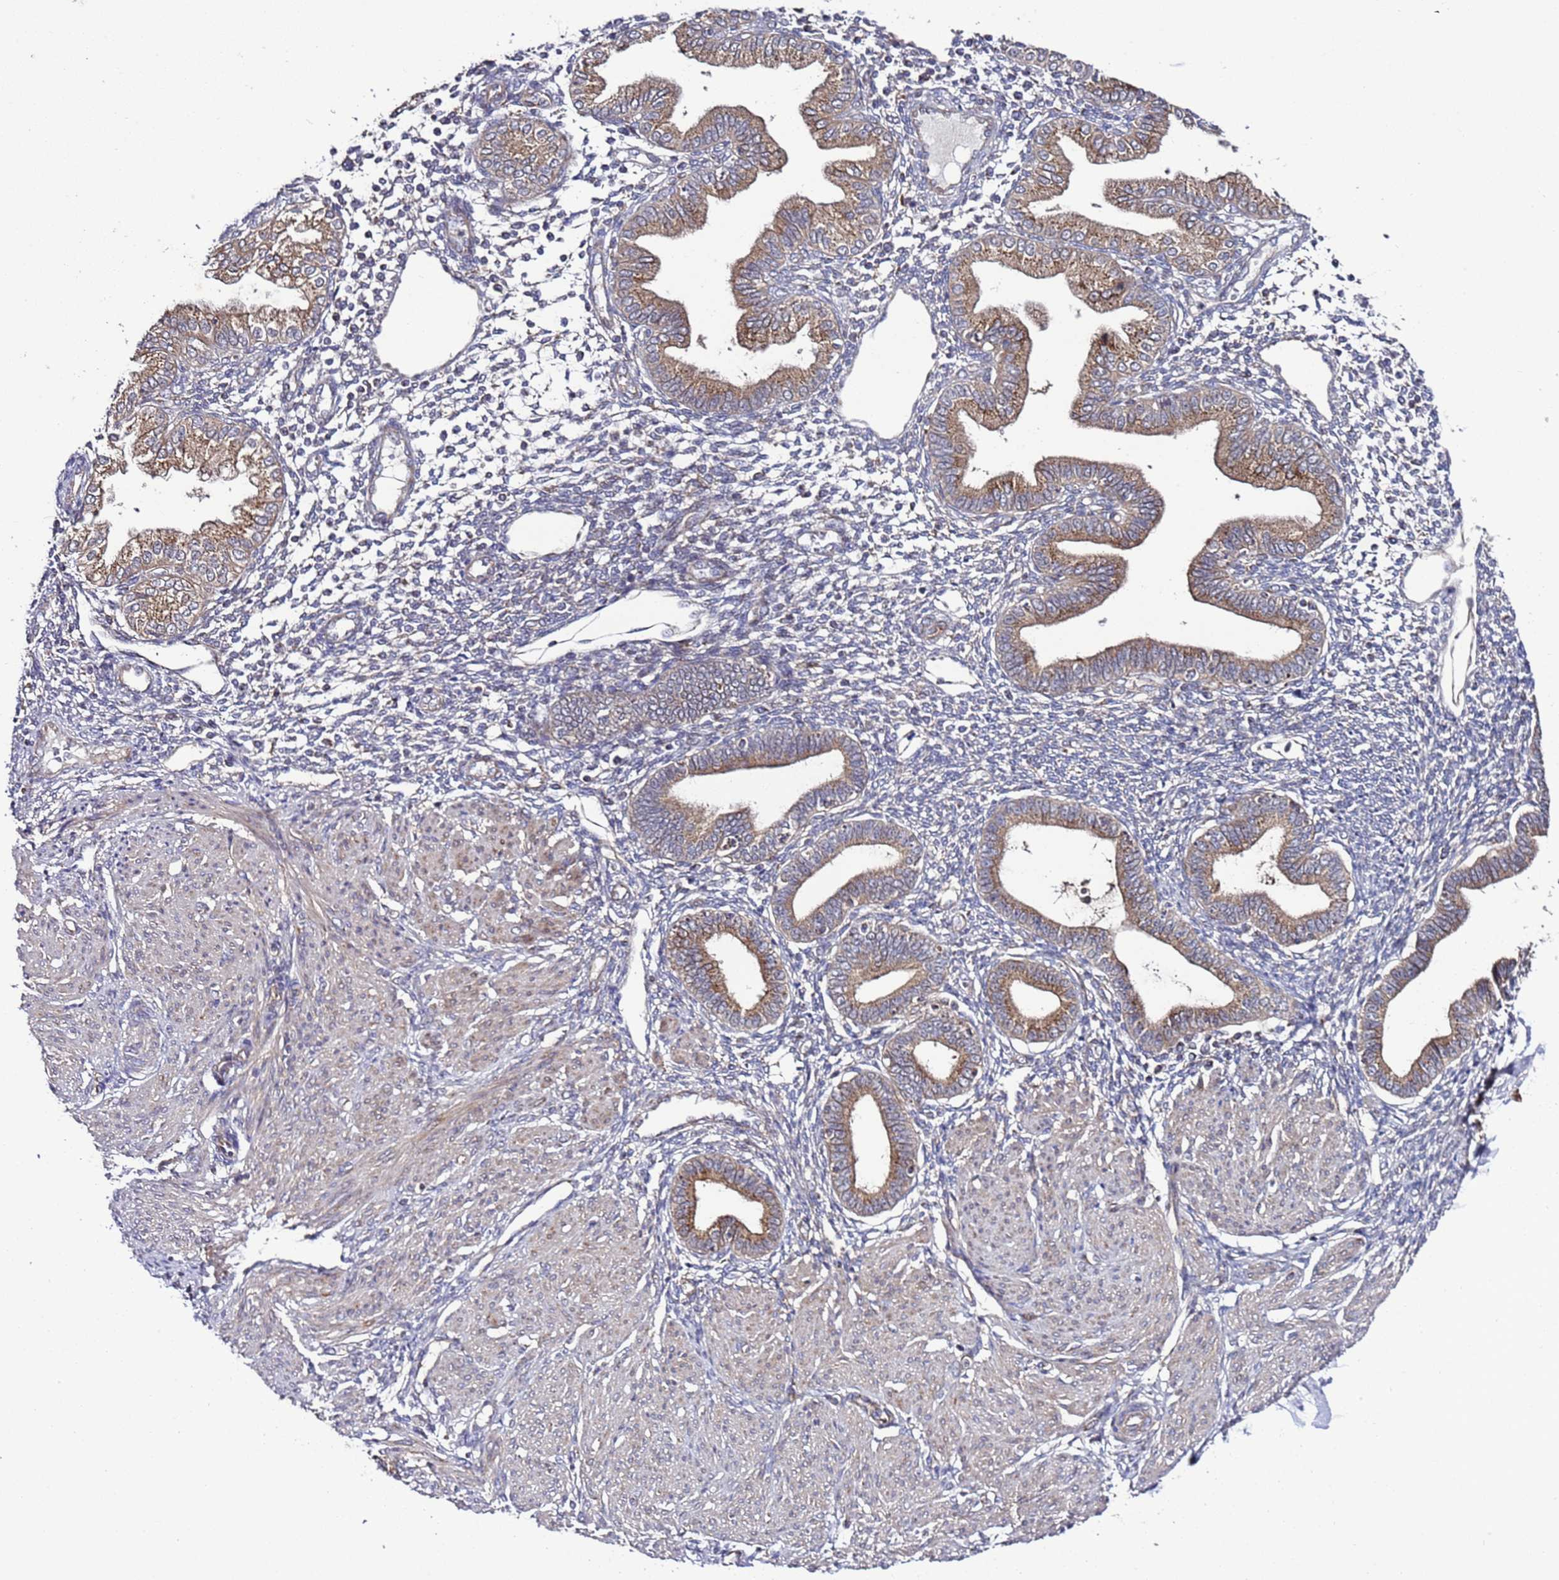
{"staining": {"intensity": "negative", "quantity": "none", "location": "none"}, "tissue": "endometrium", "cell_type": "Cells in endometrial stroma", "image_type": "normal", "snomed": [{"axis": "morphology", "description": "Normal tissue, NOS"}, {"axis": "topography", "description": "Endometrium"}], "caption": "Cells in endometrial stroma show no significant expression in normal endometrium. The staining was performed using DAB to visualize the protein expression in brown, while the nuclei were stained in blue with hematoxylin (Magnification: 20x).", "gene": "TMEM176B", "patient": {"sex": "female", "age": 53}}